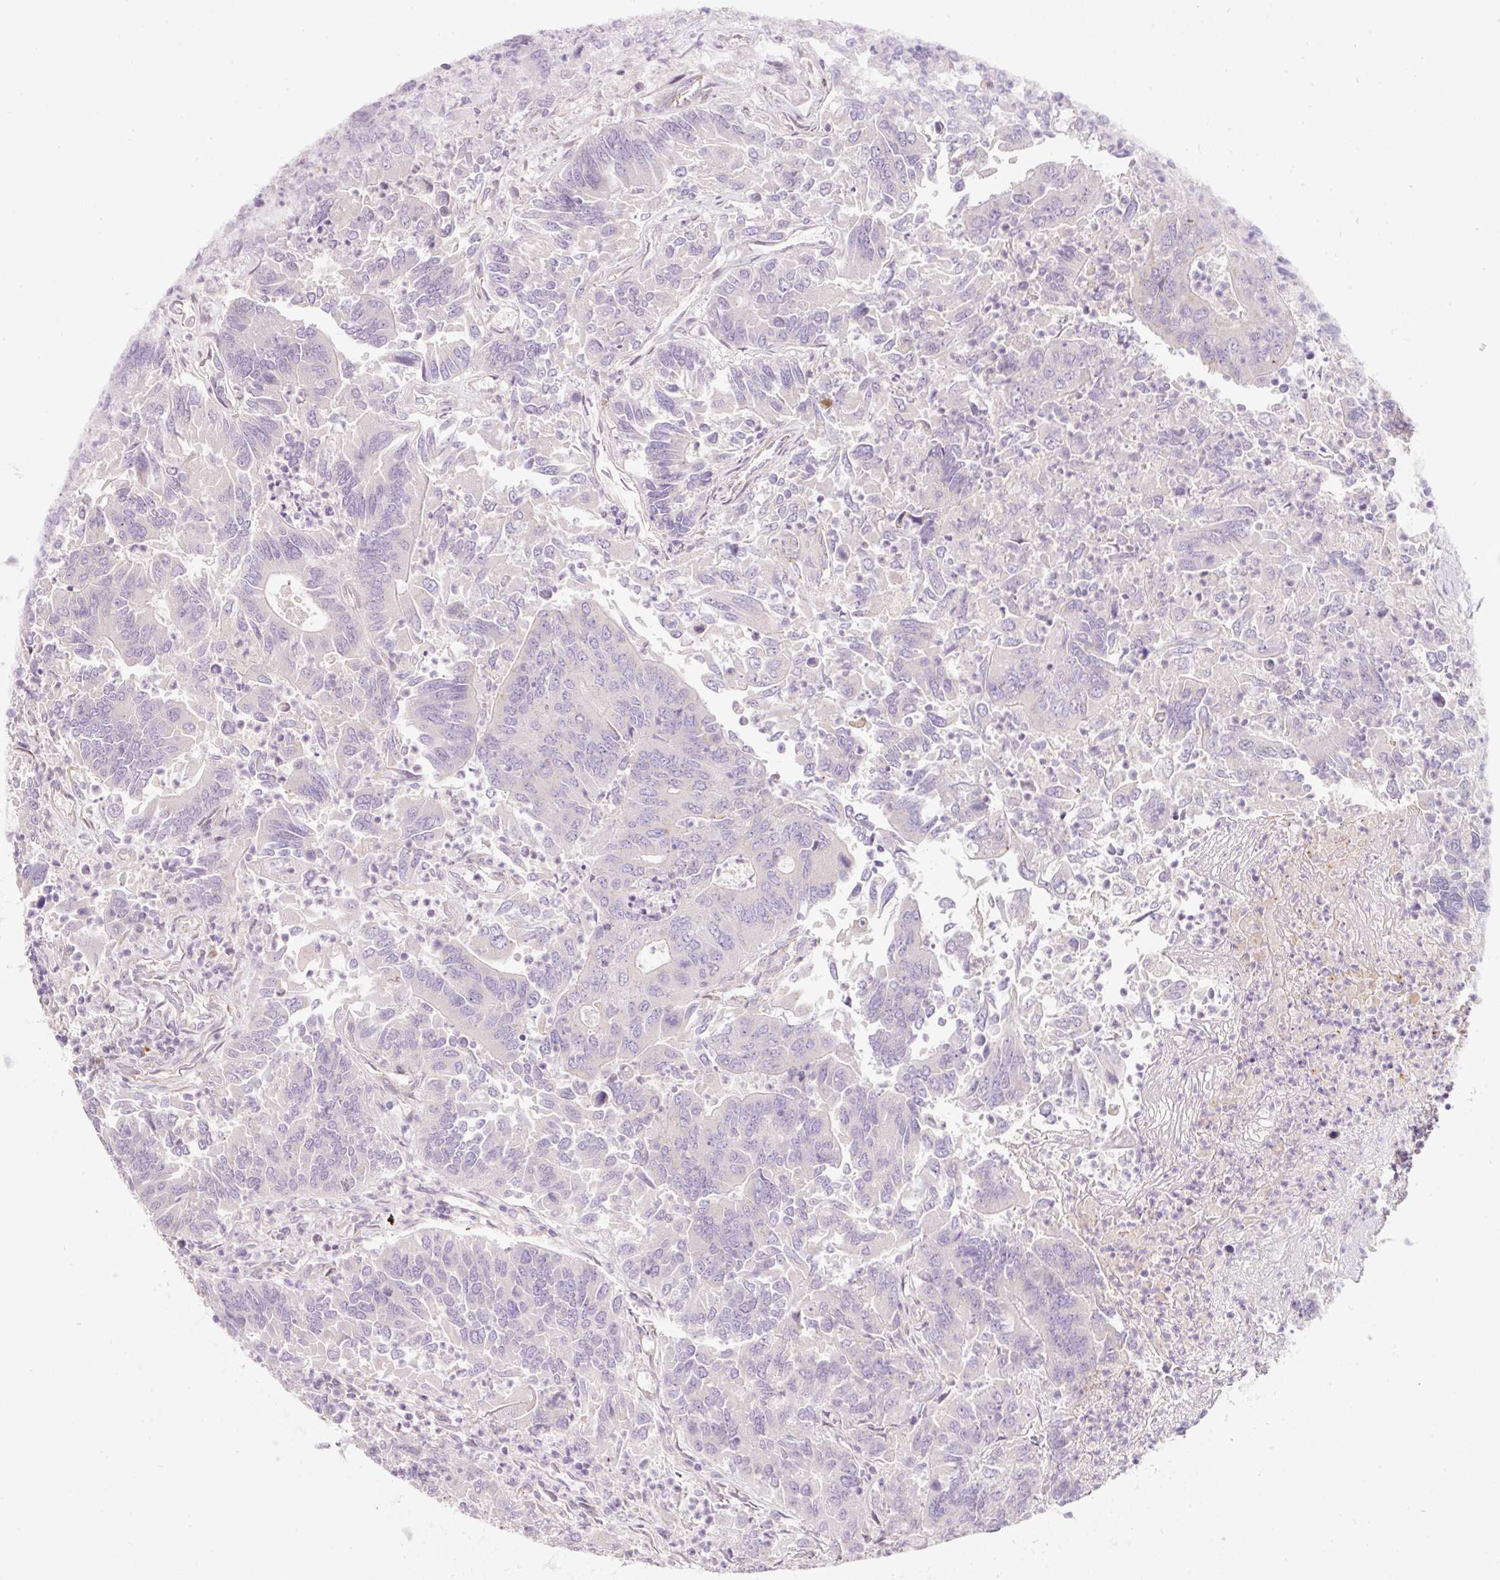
{"staining": {"intensity": "negative", "quantity": "none", "location": "none"}, "tissue": "colorectal cancer", "cell_type": "Tumor cells", "image_type": "cancer", "snomed": [{"axis": "morphology", "description": "Adenocarcinoma, NOS"}, {"axis": "topography", "description": "Colon"}], "caption": "Micrograph shows no protein positivity in tumor cells of colorectal adenocarcinoma tissue.", "gene": "NBPF11", "patient": {"sex": "female", "age": 67}}